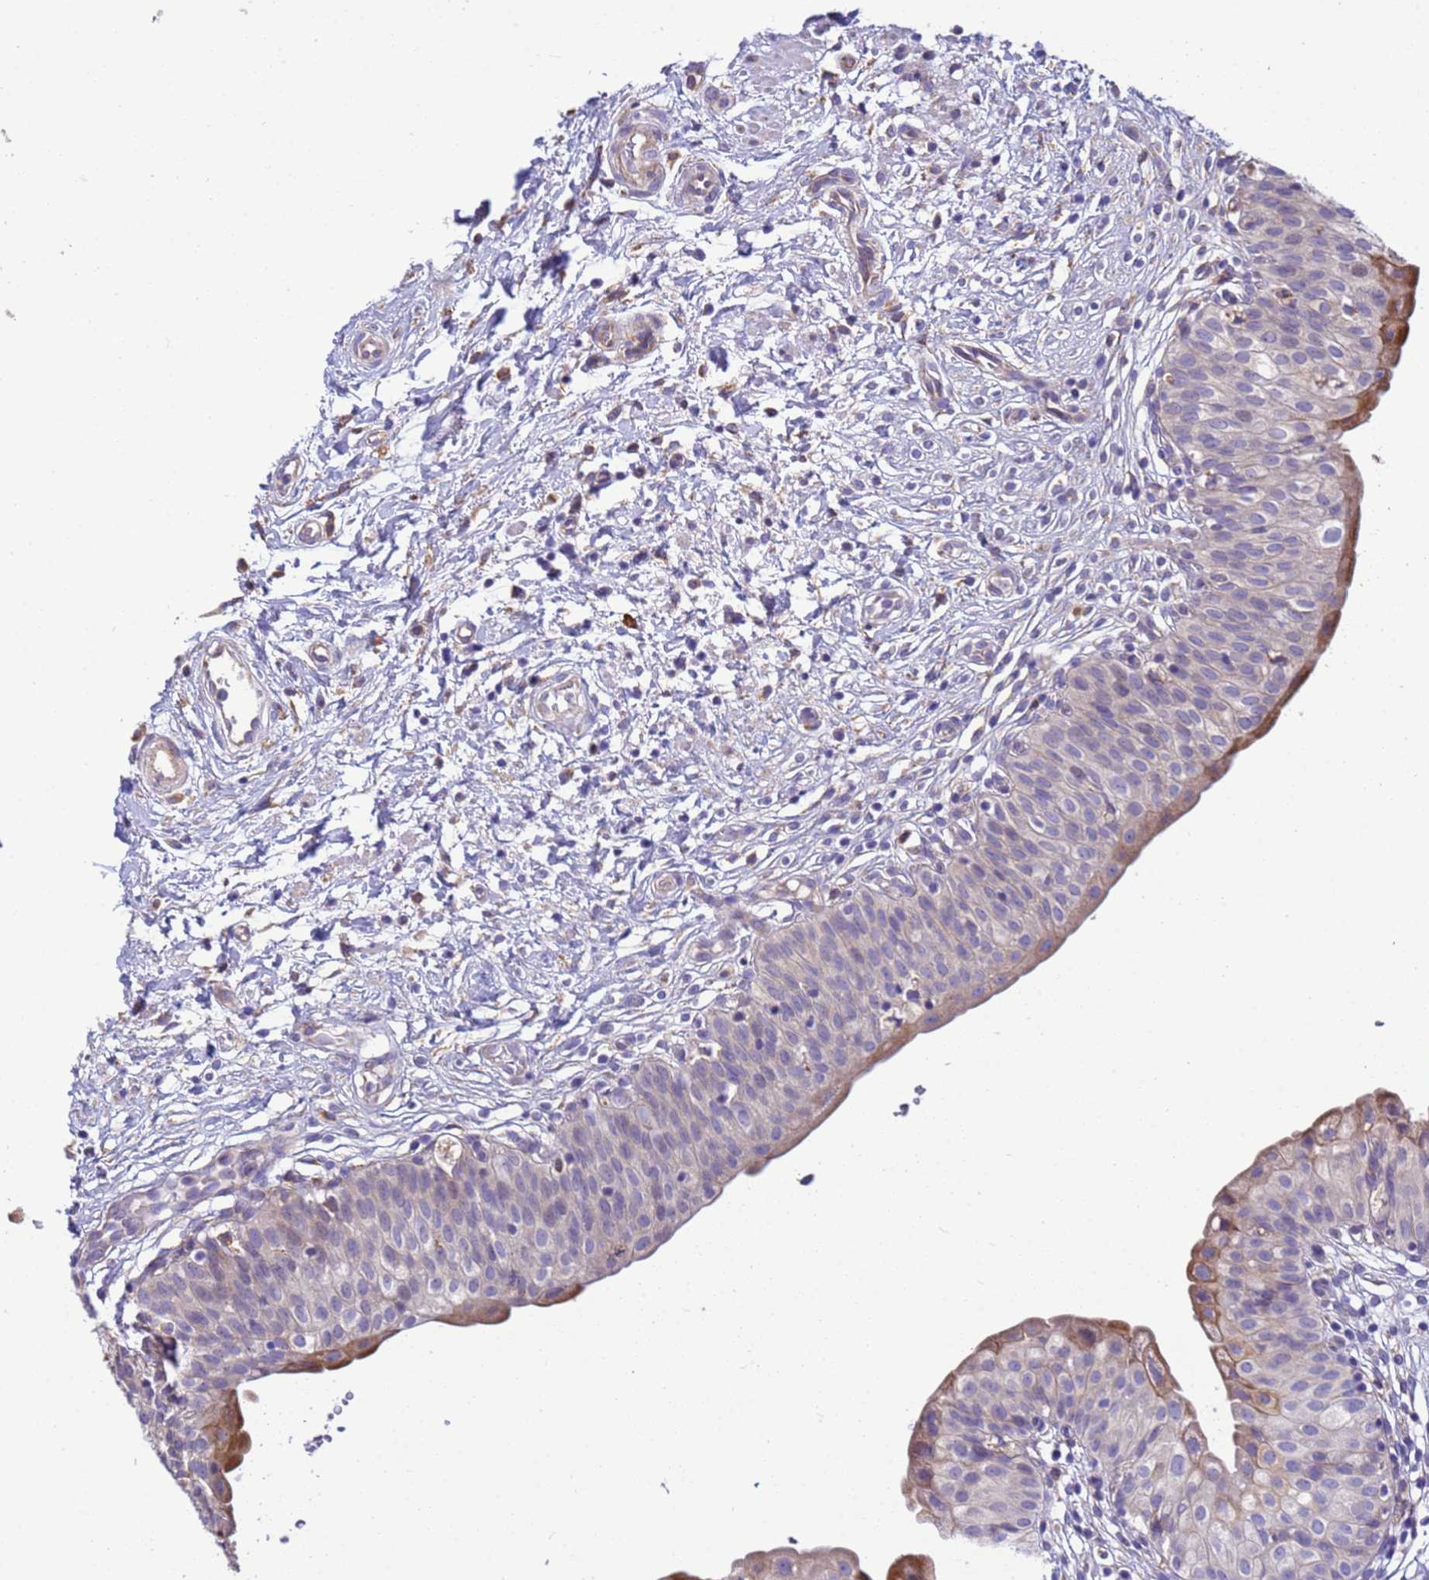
{"staining": {"intensity": "moderate", "quantity": "<25%", "location": "cytoplasmic/membranous"}, "tissue": "urinary bladder", "cell_type": "Urothelial cells", "image_type": "normal", "snomed": [{"axis": "morphology", "description": "Normal tissue, NOS"}, {"axis": "topography", "description": "Urinary bladder"}], "caption": "A high-resolution micrograph shows IHC staining of benign urinary bladder, which displays moderate cytoplasmic/membranous expression in about <25% of urothelial cells.", "gene": "THAP5", "patient": {"sex": "male", "age": 55}}